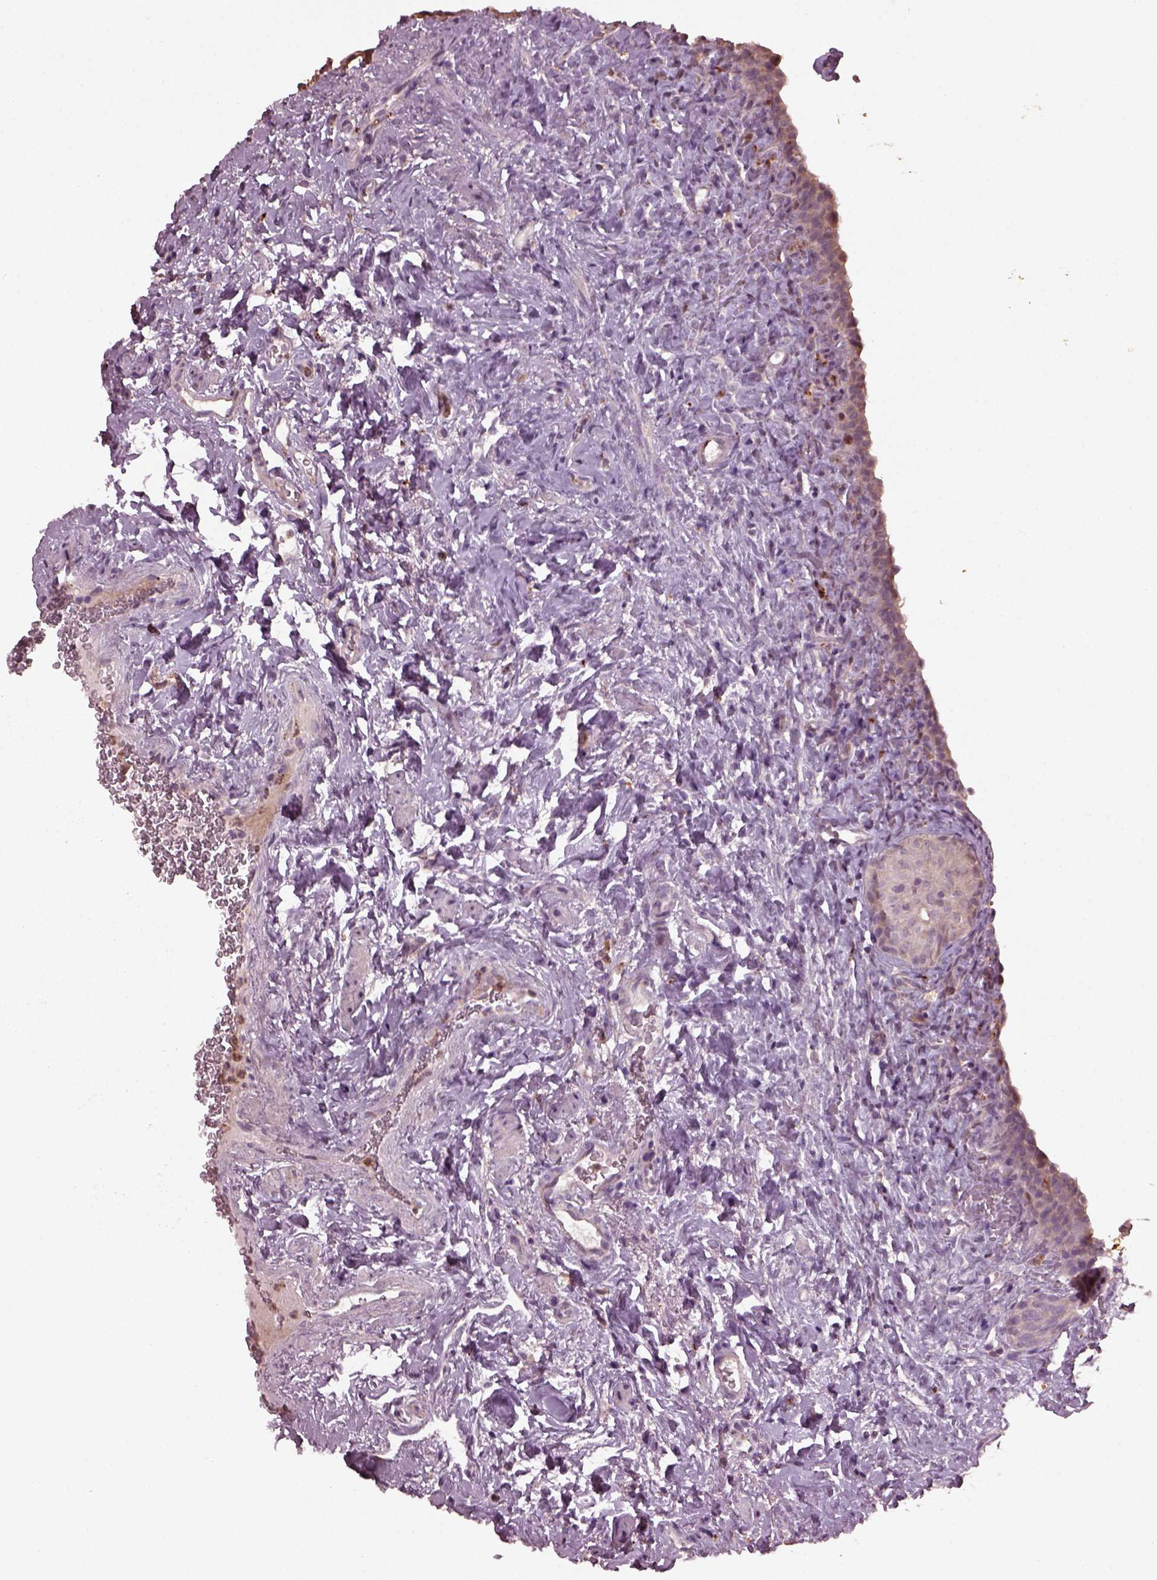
{"staining": {"intensity": "weak", "quantity": "<25%", "location": "cytoplasmic/membranous"}, "tissue": "urinary bladder", "cell_type": "Urothelial cells", "image_type": "normal", "snomed": [{"axis": "morphology", "description": "Normal tissue, NOS"}, {"axis": "topography", "description": "Urinary bladder"}], "caption": "High power microscopy photomicrograph of an IHC image of benign urinary bladder, revealing no significant staining in urothelial cells. The staining was performed using DAB to visualize the protein expression in brown, while the nuclei were stained in blue with hematoxylin (Magnification: 20x).", "gene": "RUFY3", "patient": {"sex": "male", "age": 76}}